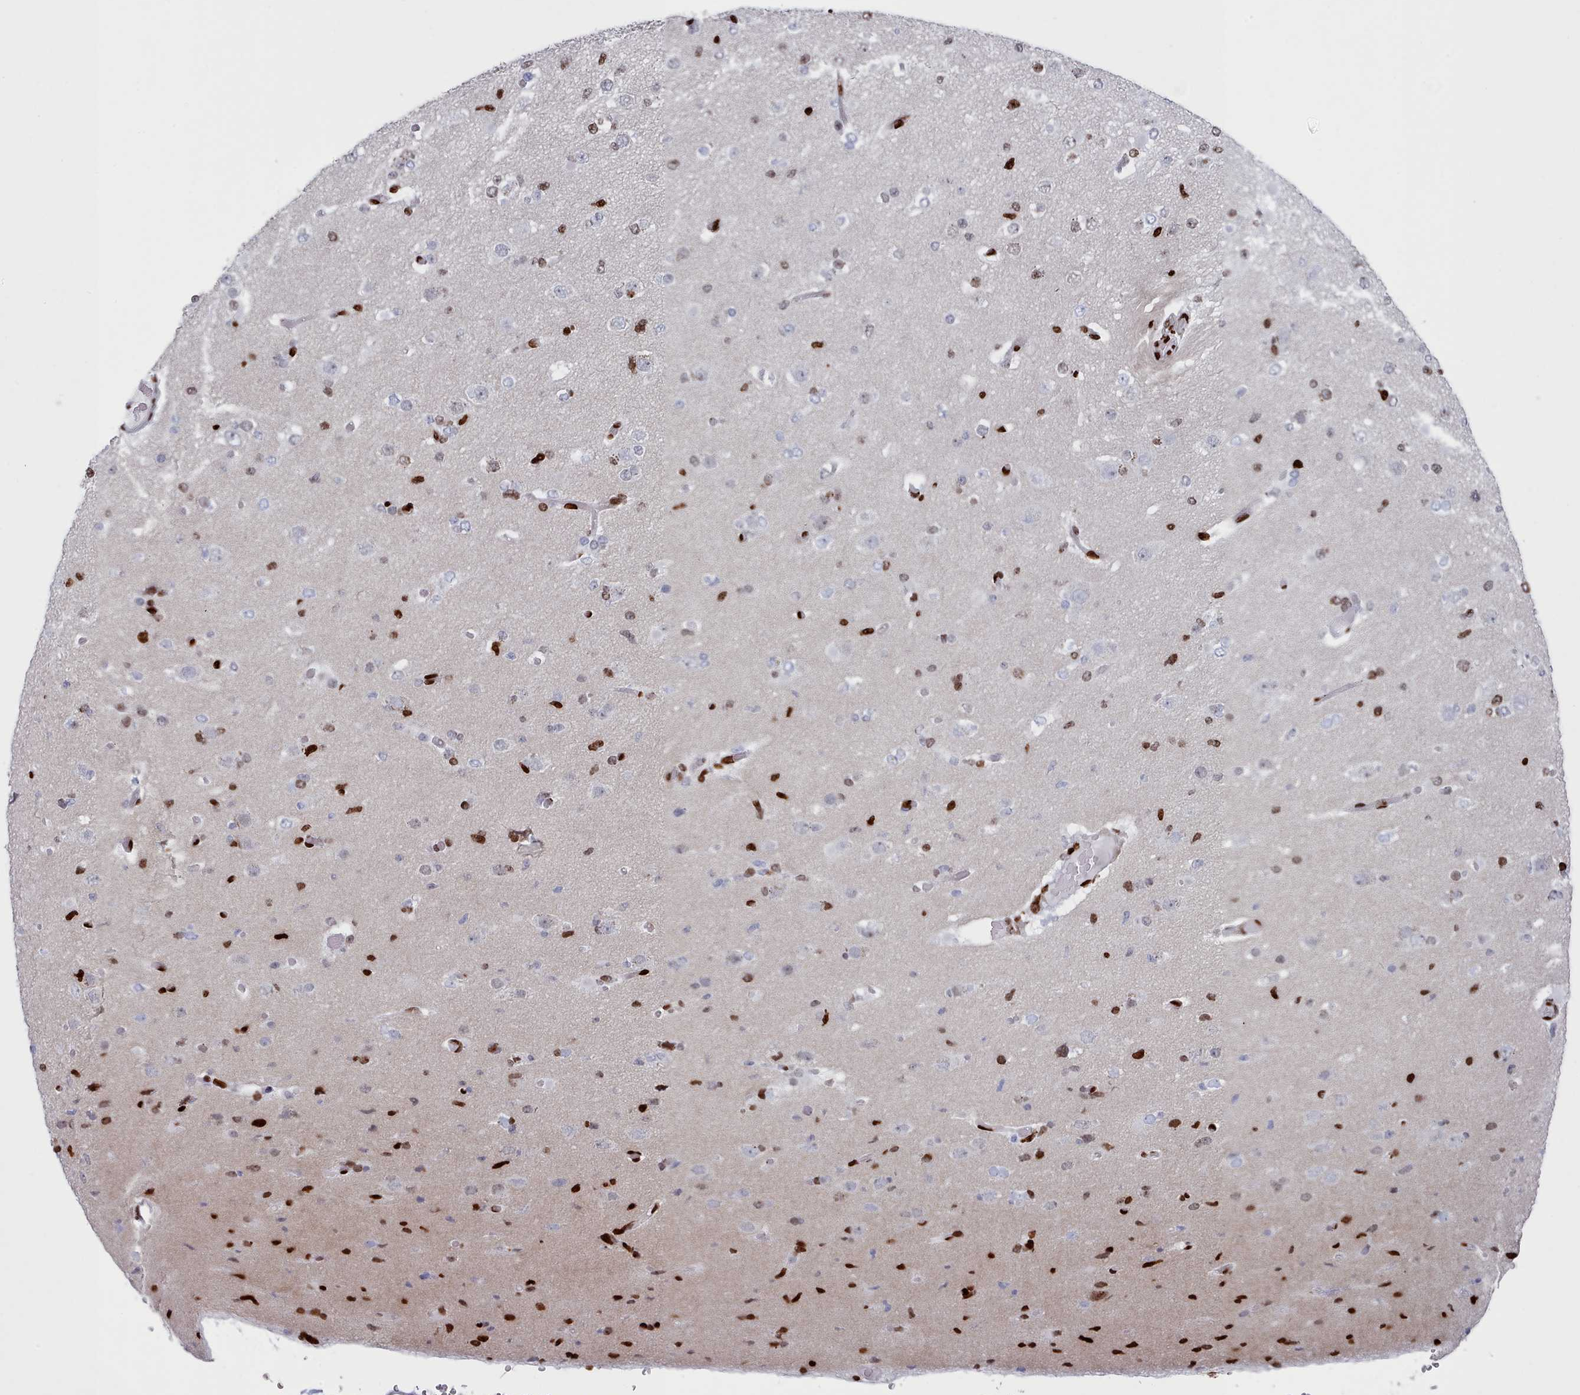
{"staining": {"intensity": "strong", "quantity": ">75%", "location": "nuclear"}, "tissue": "glioma", "cell_type": "Tumor cells", "image_type": "cancer", "snomed": [{"axis": "morphology", "description": "Glioma, malignant, Low grade"}, {"axis": "topography", "description": "Brain"}], "caption": "The histopathology image demonstrates staining of malignant low-grade glioma, revealing strong nuclear protein expression (brown color) within tumor cells.", "gene": "PCDHB12", "patient": {"sex": "female", "age": 22}}